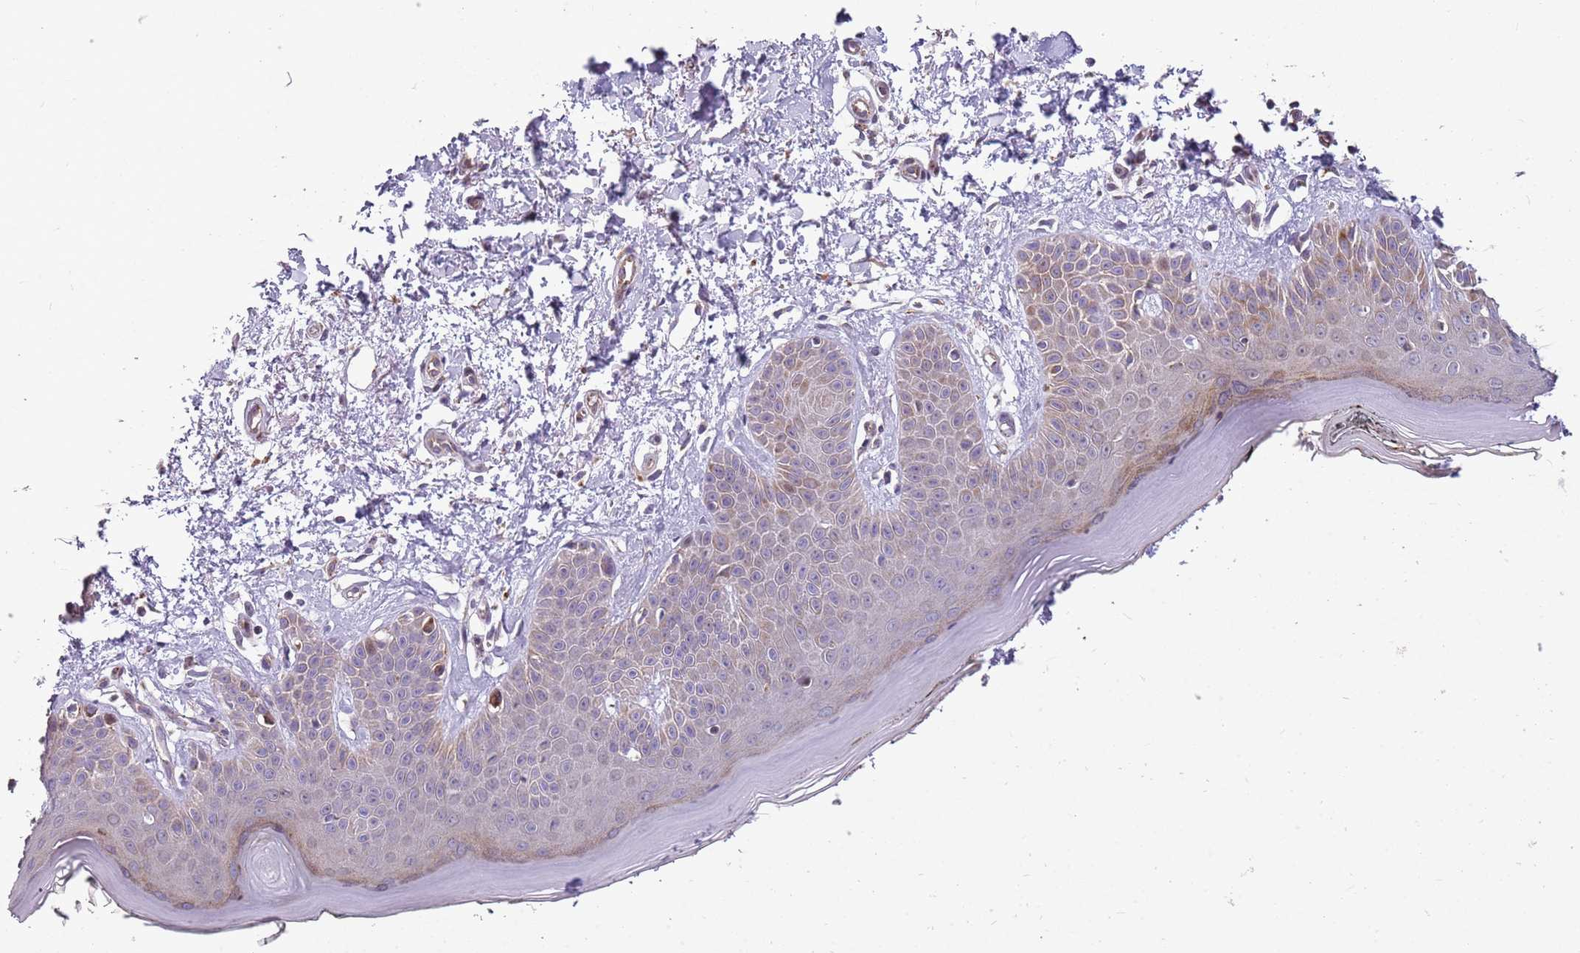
{"staining": {"intensity": "weak", "quantity": "<25%", "location": "cytoplasmic/membranous"}, "tissue": "skin", "cell_type": "Fibroblasts", "image_type": "normal", "snomed": [{"axis": "morphology", "description": "Normal tissue, NOS"}, {"axis": "topography", "description": "Skin"}], "caption": "Unremarkable skin was stained to show a protein in brown. There is no significant positivity in fibroblasts. (Brightfield microscopy of DAB (3,3'-diaminobenzidine) IHC at high magnification).", "gene": "PVRIG", "patient": {"sex": "female", "age": 64}}